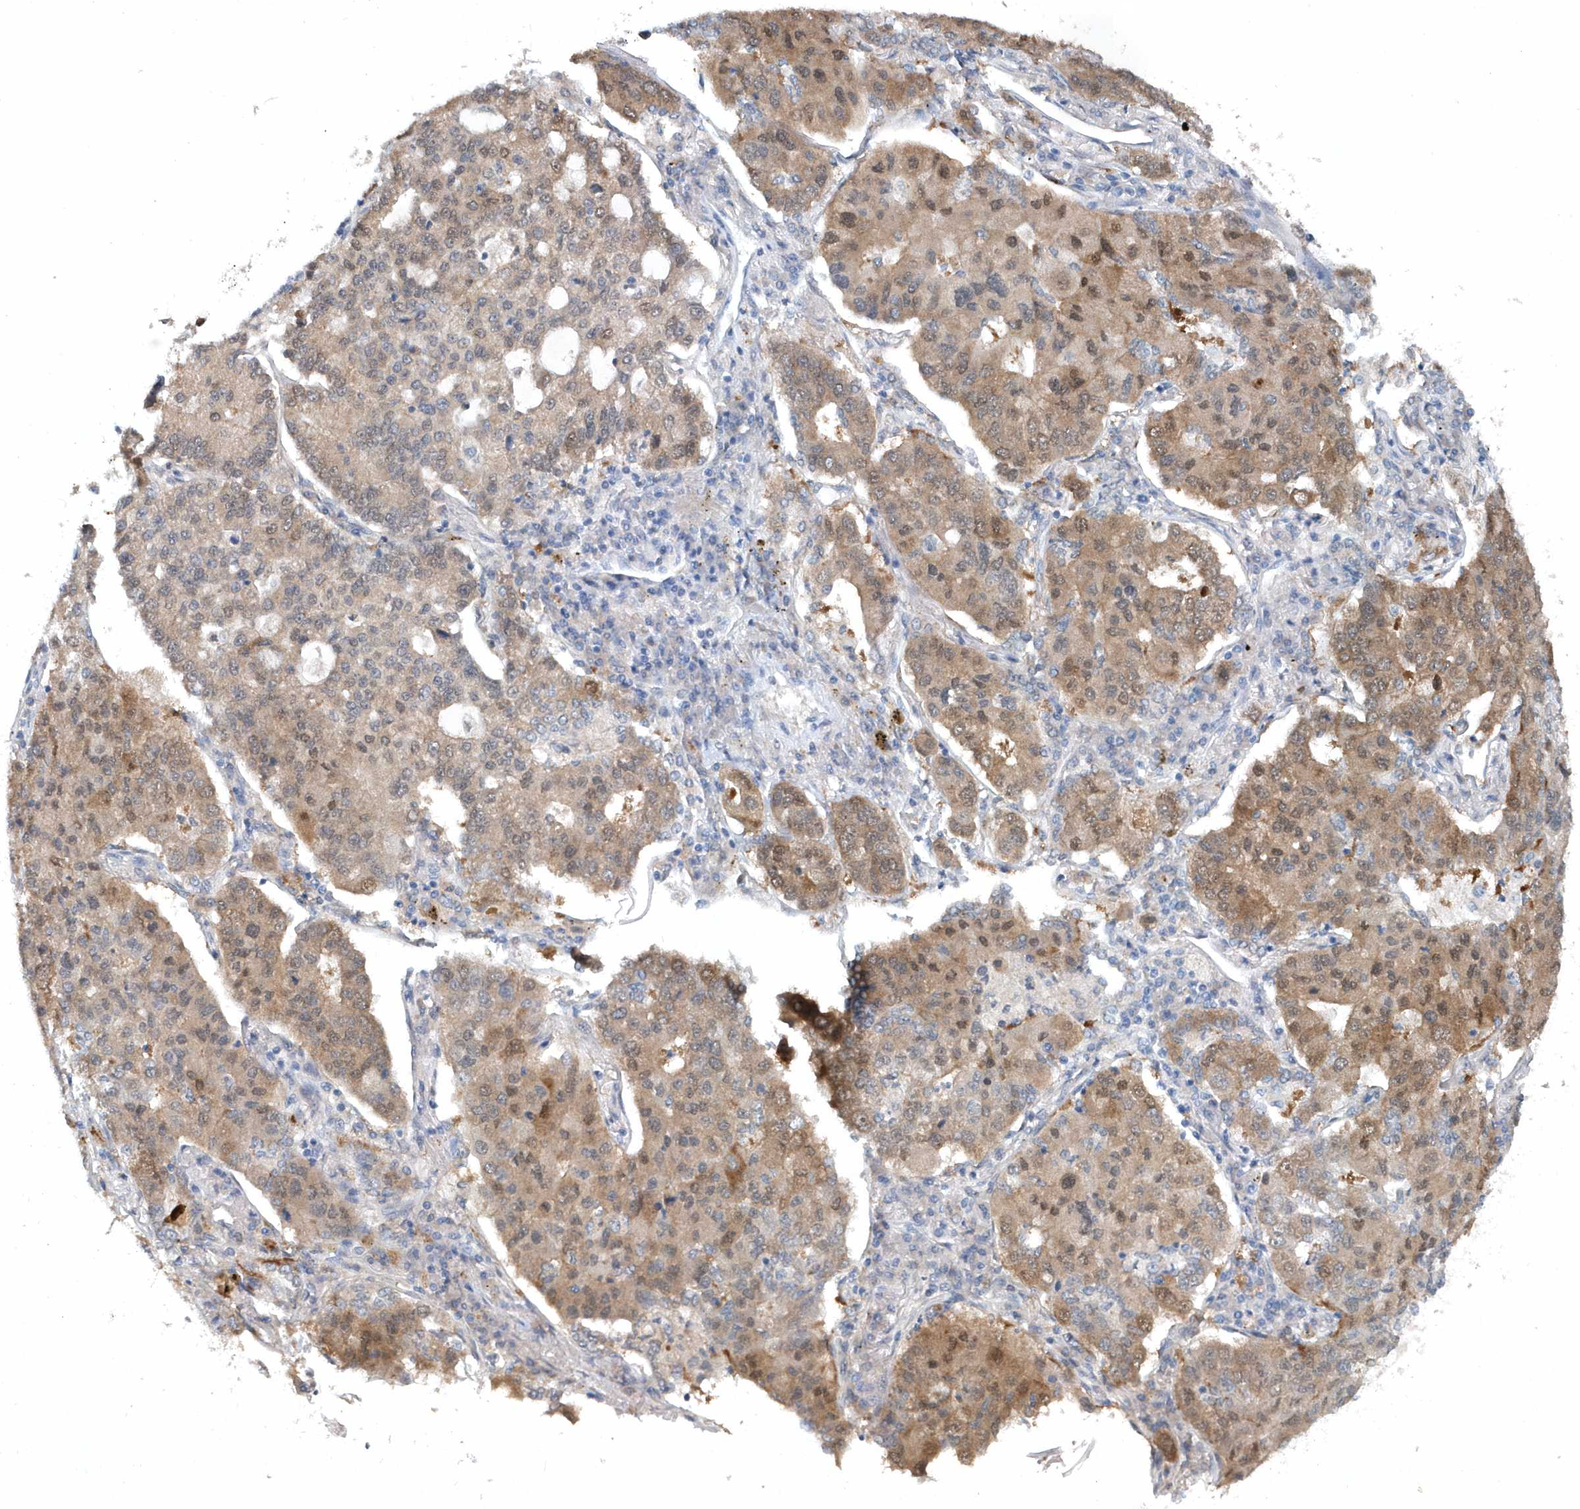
{"staining": {"intensity": "moderate", "quantity": ">75%", "location": "cytoplasmic/membranous"}, "tissue": "lung cancer", "cell_type": "Tumor cells", "image_type": "cancer", "snomed": [{"axis": "morphology", "description": "Adenocarcinoma, NOS"}, {"axis": "topography", "description": "Lung"}], "caption": "The immunohistochemical stain shows moderate cytoplasmic/membranous expression in tumor cells of adenocarcinoma (lung) tissue.", "gene": "PFN2", "patient": {"sex": "male", "age": 49}}